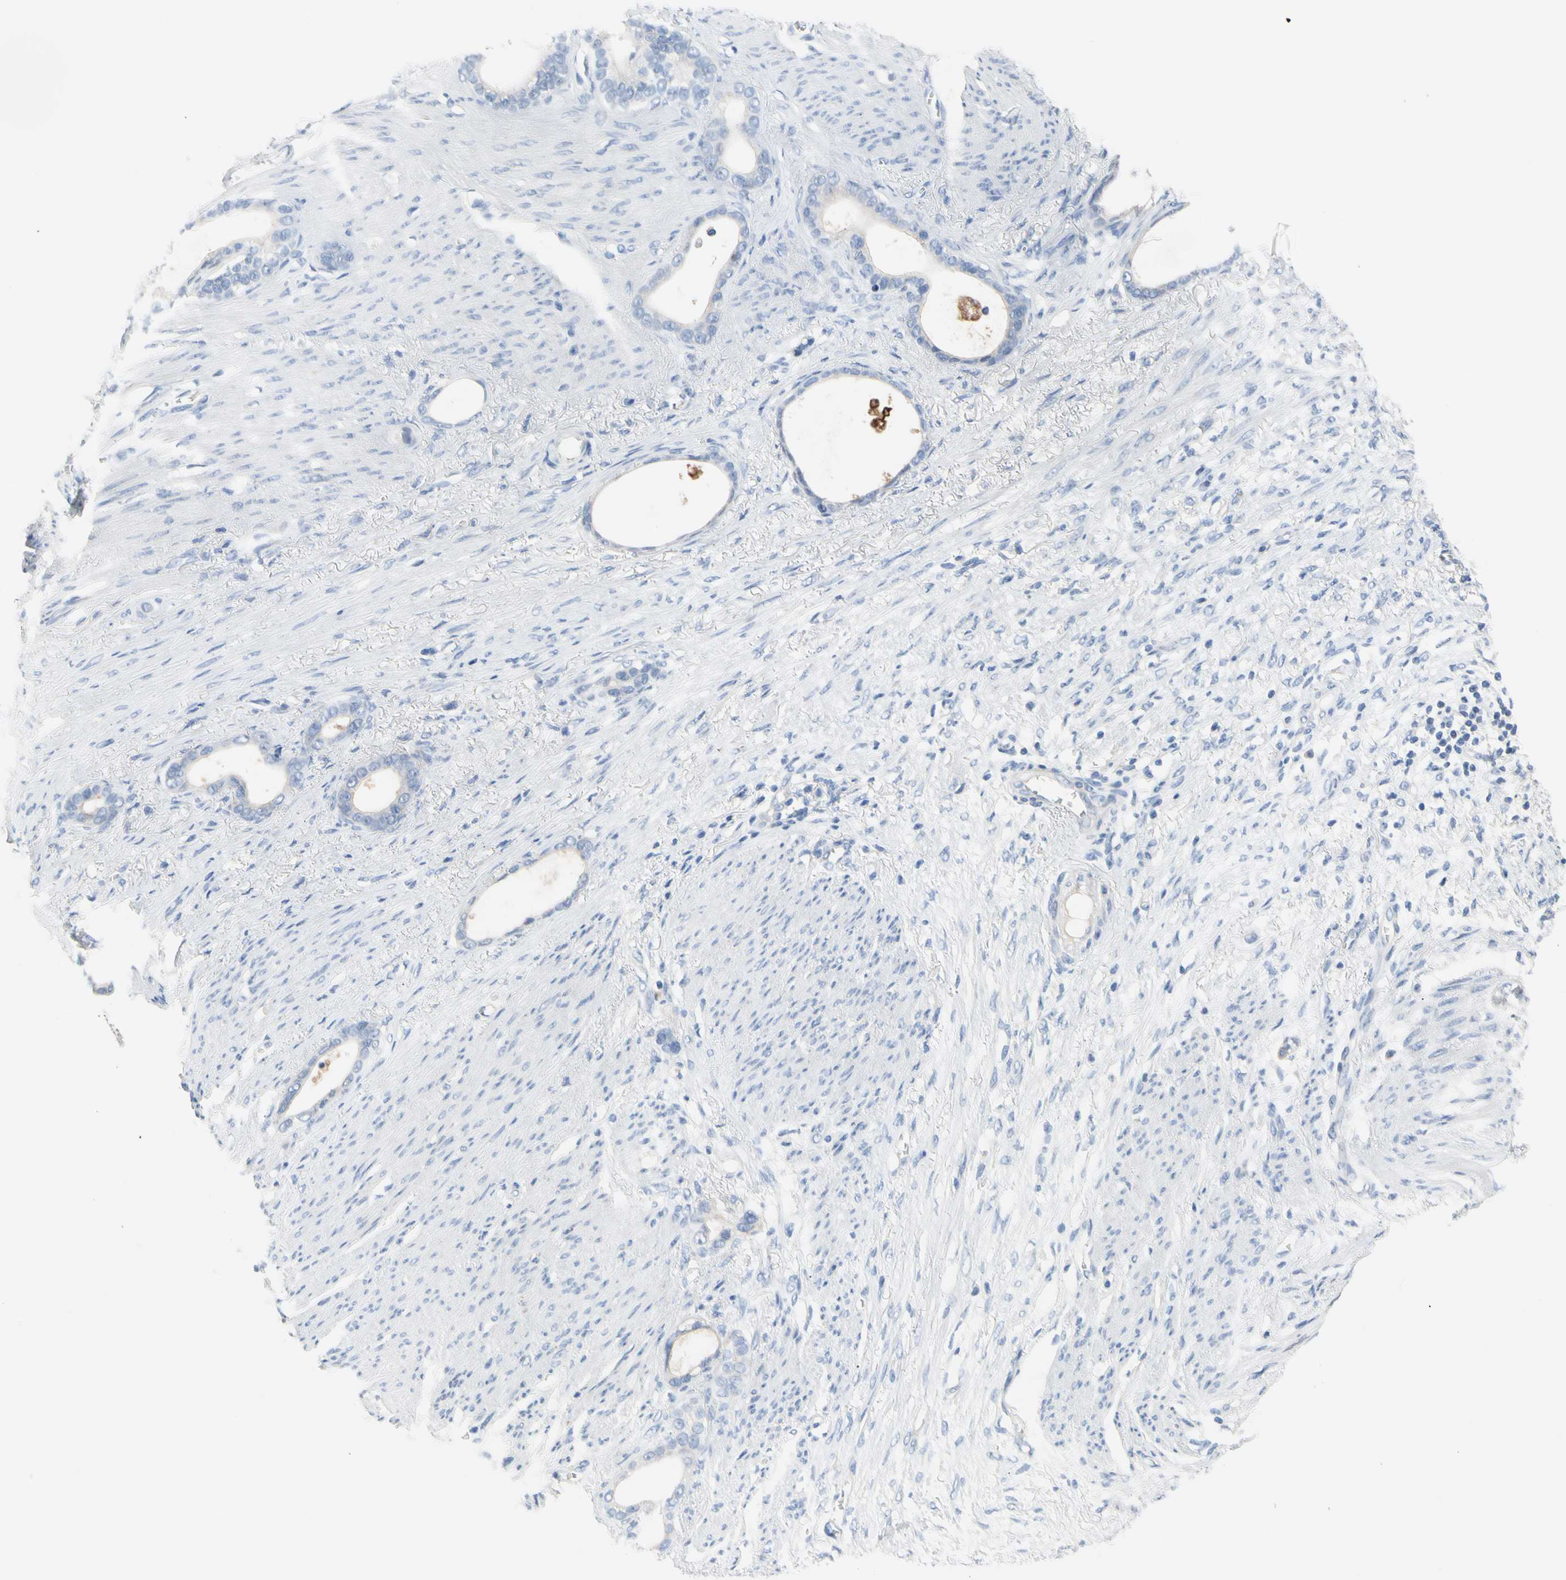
{"staining": {"intensity": "negative", "quantity": "none", "location": "none"}, "tissue": "stomach cancer", "cell_type": "Tumor cells", "image_type": "cancer", "snomed": [{"axis": "morphology", "description": "Adenocarcinoma, NOS"}, {"axis": "topography", "description": "Stomach"}], "caption": "Immunohistochemistry (IHC) micrograph of neoplastic tissue: adenocarcinoma (stomach) stained with DAB displays no significant protein positivity in tumor cells.", "gene": "MARK1", "patient": {"sex": "female", "age": 75}}